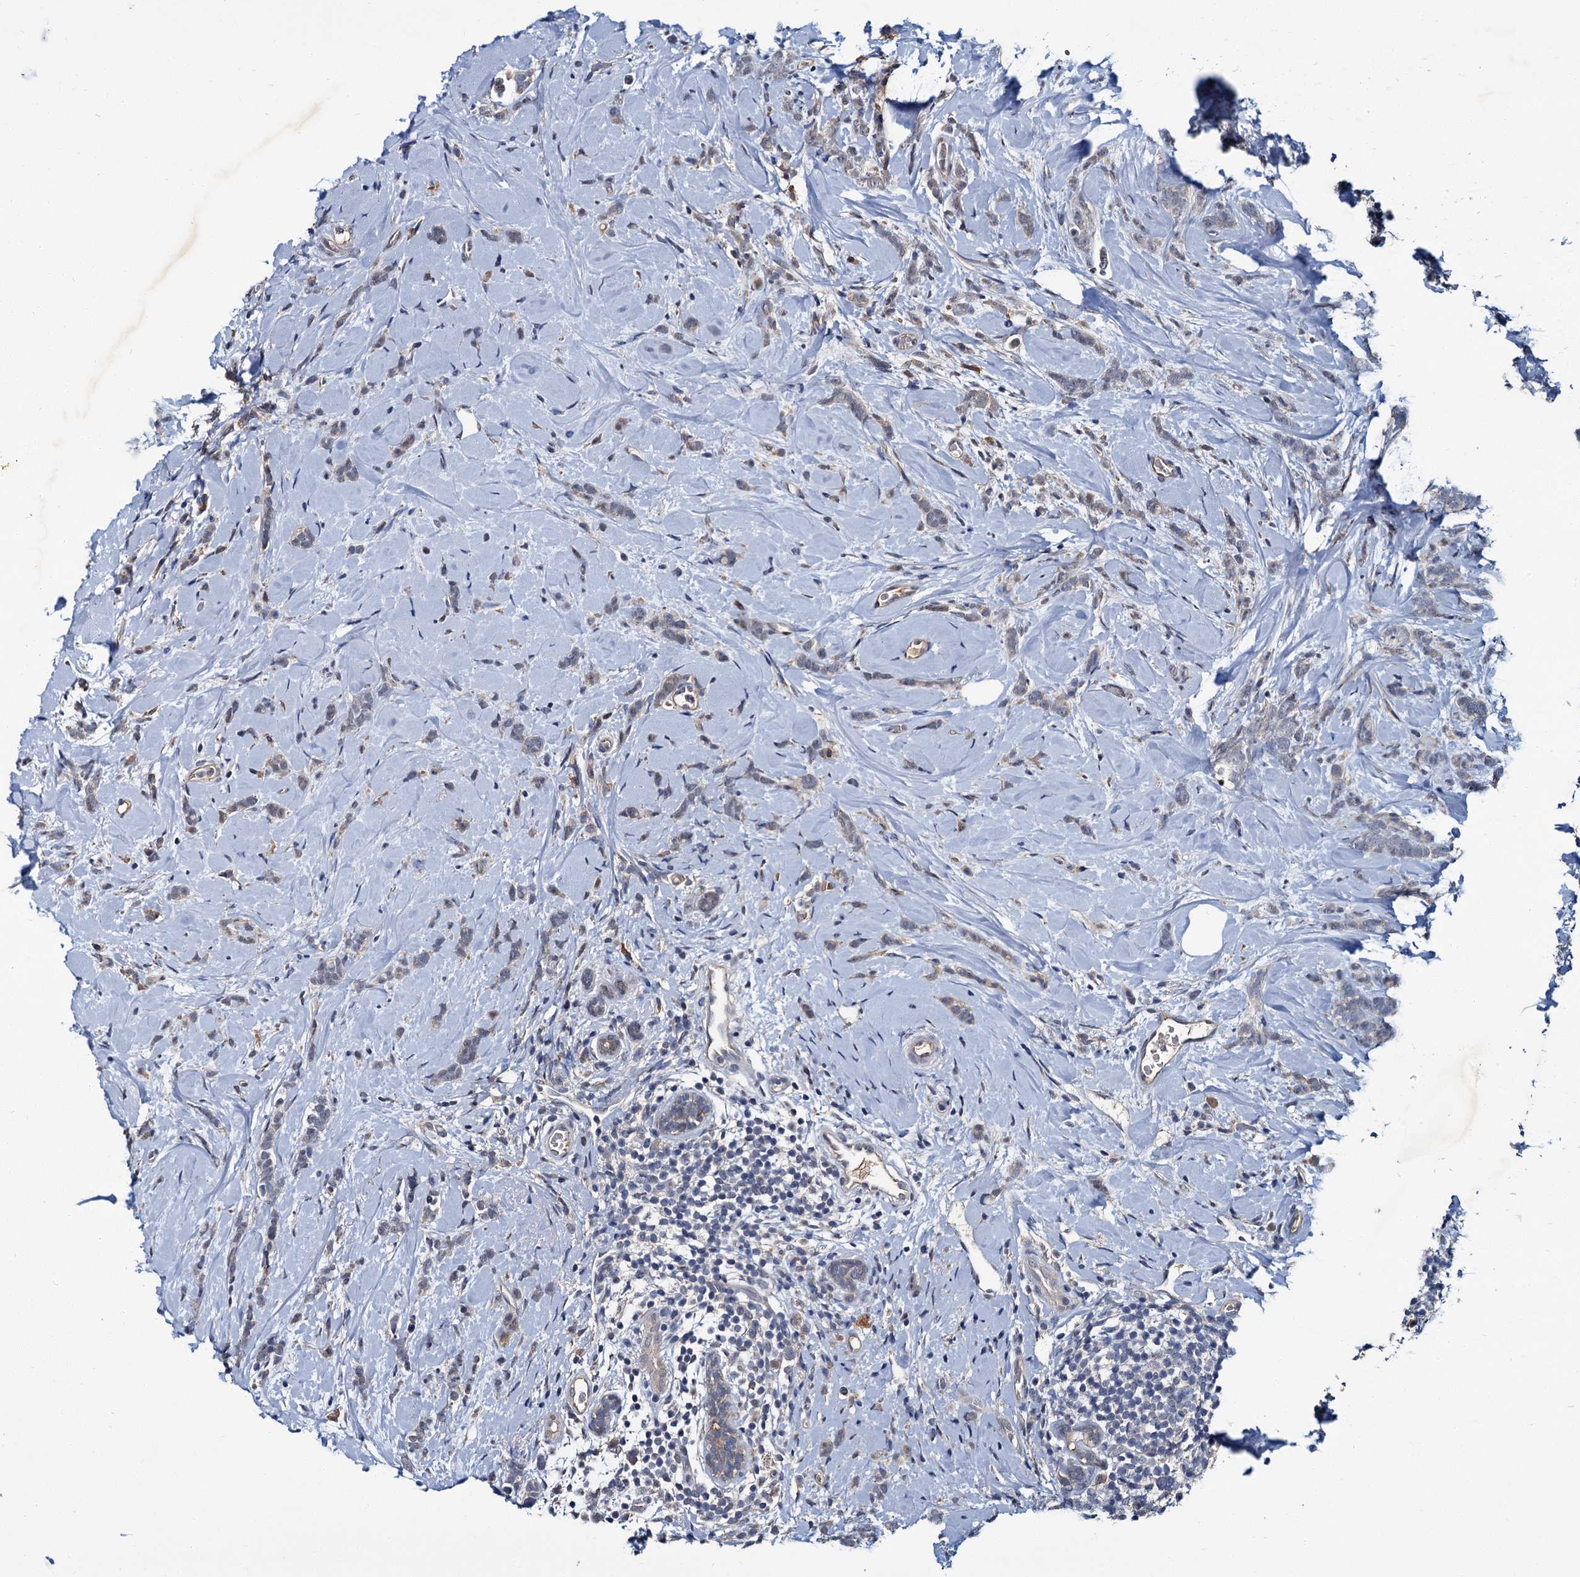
{"staining": {"intensity": "weak", "quantity": "<25%", "location": "cytoplasmic/membranous"}, "tissue": "breast cancer", "cell_type": "Tumor cells", "image_type": "cancer", "snomed": [{"axis": "morphology", "description": "Lobular carcinoma"}, {"axis": "topography", "description": "Breast"}], "caption": "An image of lobular carcinoma (breast) stained for a protein shows no brown staining in tumor cells.", "gene": "SLC46A3", "patient": {"sex": "female", "age": 58}}